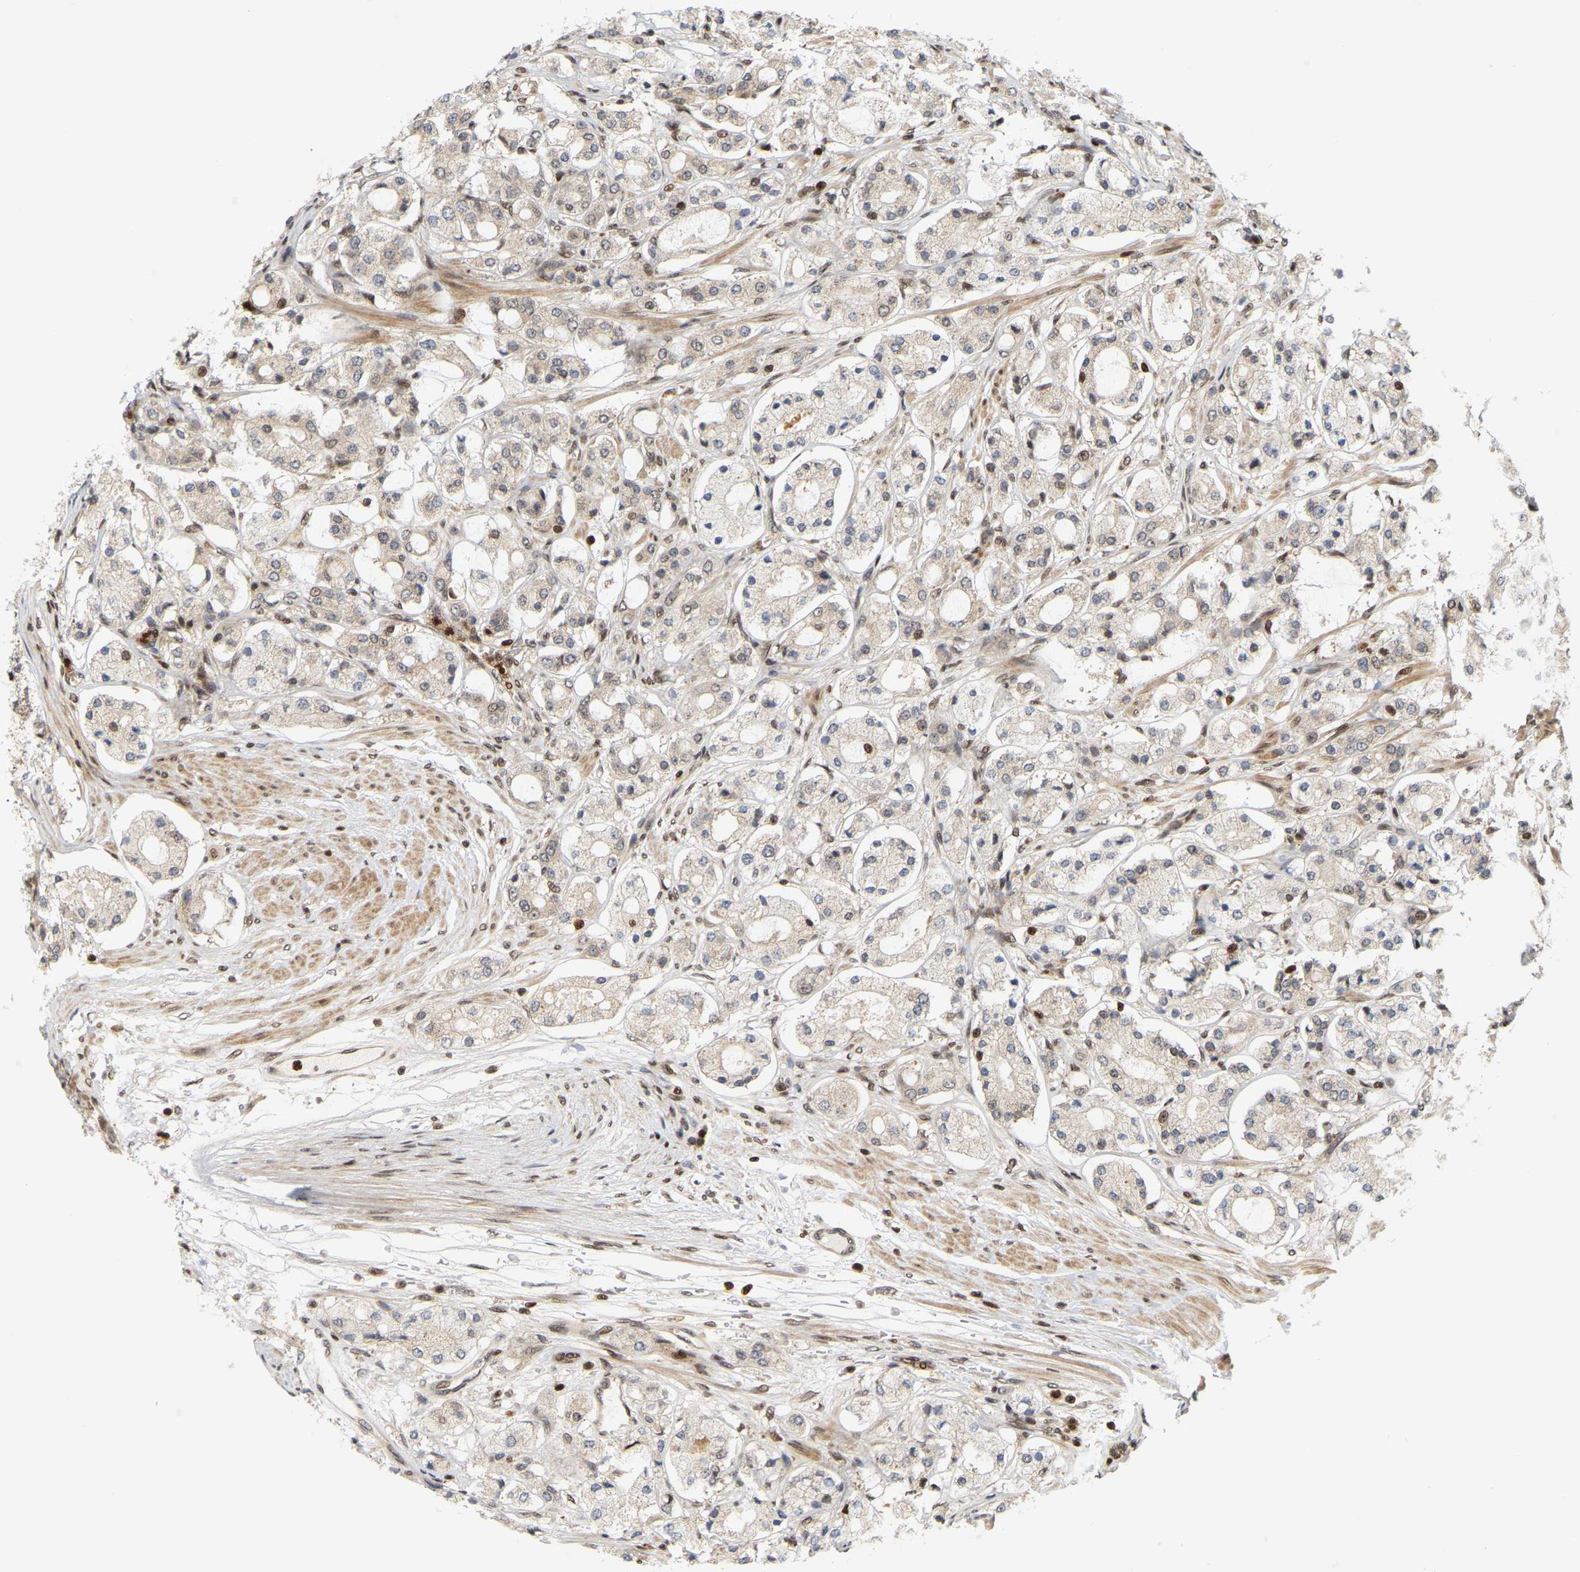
{"staining": {"intensity": "weak", "quantity": "25%-75%", "location": "cytoplasmic/membranous"}, "tissue": "prostate cancer", "cell_type": "Tumor cells", "image_type": "cancer", "snomed": [{"axis": "morphology", "description": "Adenocarcinoma, High grade"}, {"axis": "topography", "description": "Prostate"}], "caption": "High-power microscopy captured an immunohistochemistry (IHC) photomicrograph of adenocarcinoma (high-grade) (prostate), revealing weak cytoplasmic/membranous expression in about 25%-75% of tumor cells.", "gene": "NFE2L2", "patient": {"sex": "male", "age": 65}}